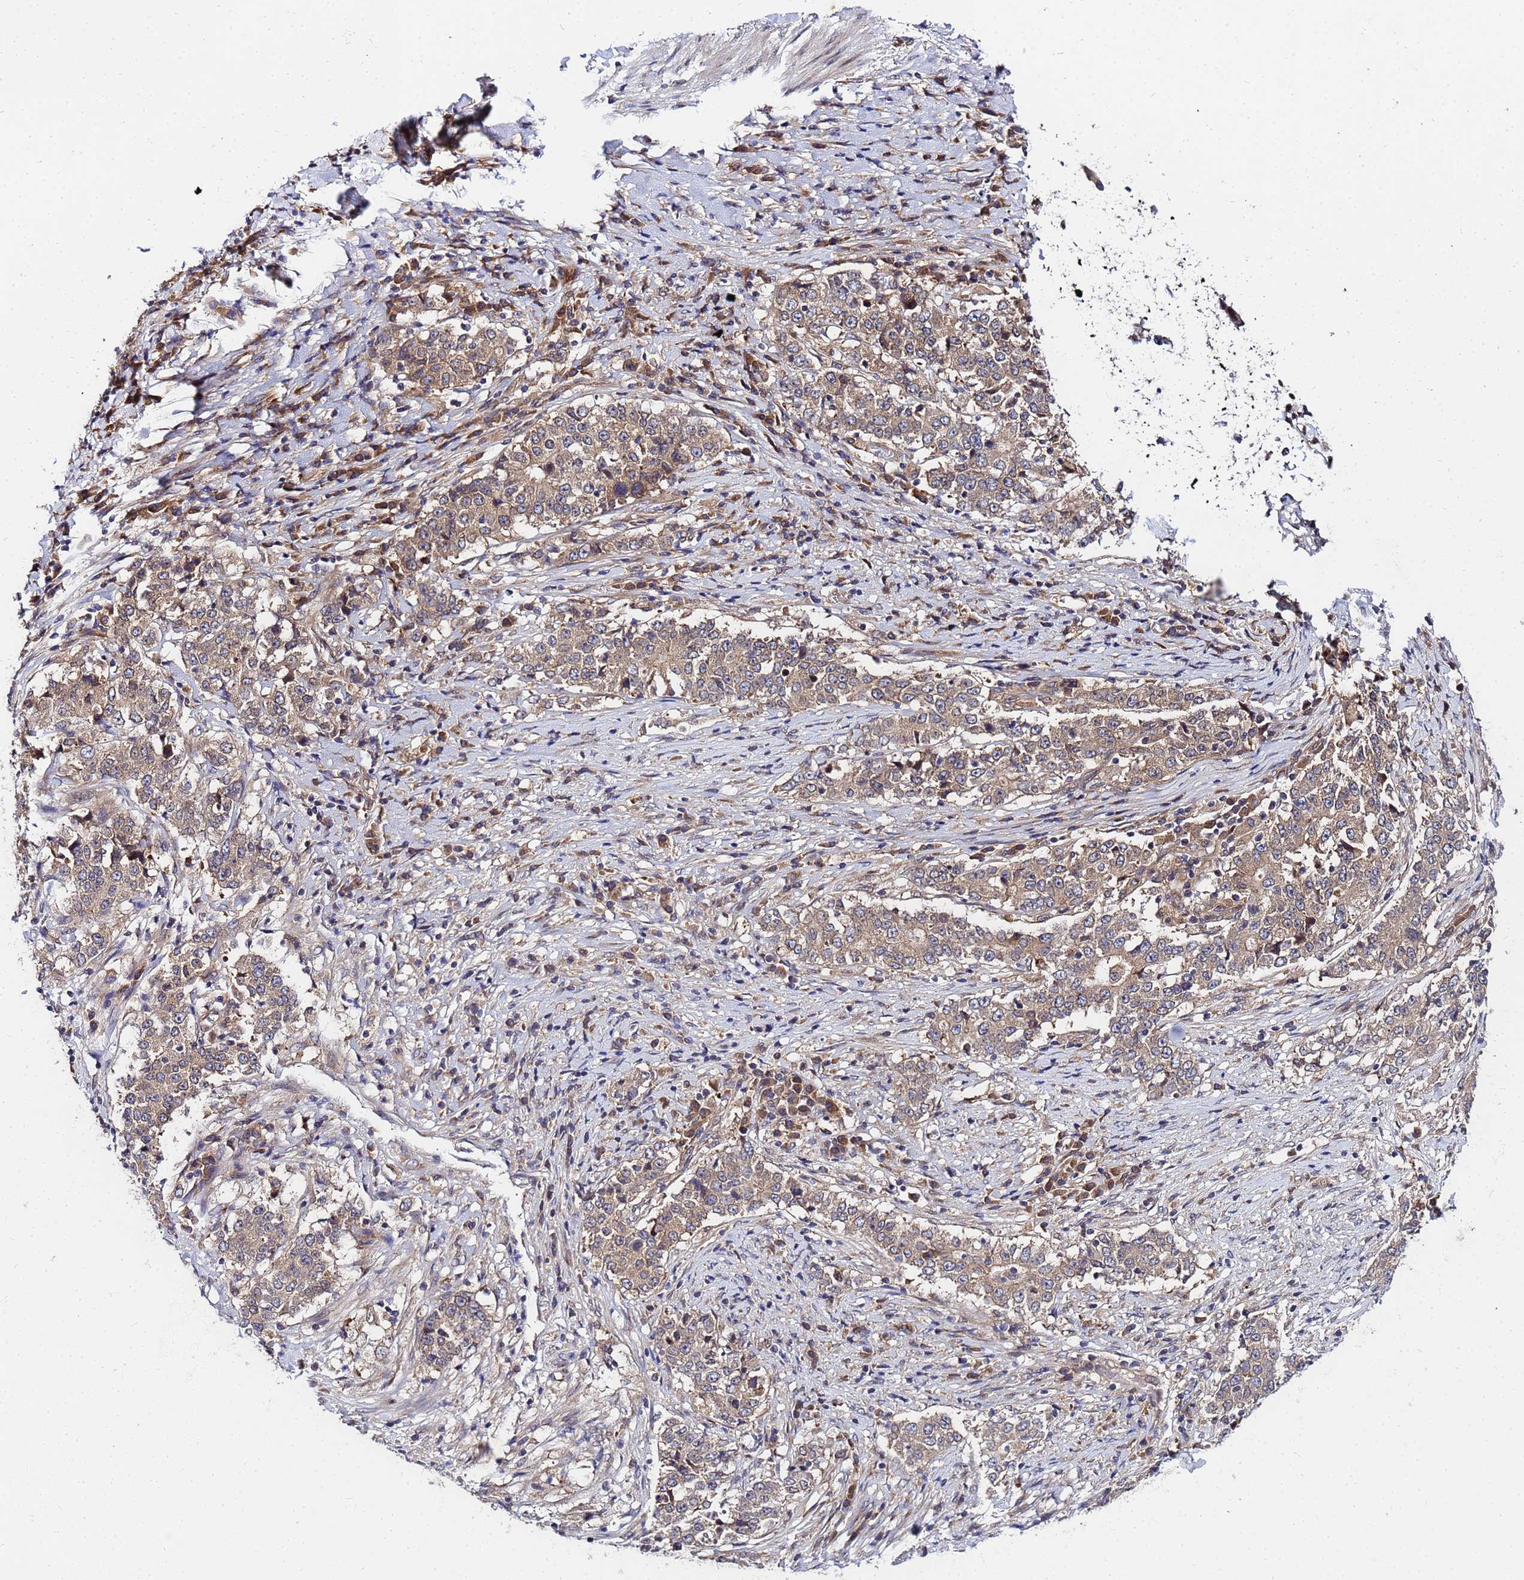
{"staining": {"intensity": "weak", "quantity": "25%-75%", "location": "cytoplasmic/membranous"}, "tissue": "stomach cancer", "cell_type": "Tumor cells", "image_type": "cancer", "snomed": [{"axis": "morphology", "description": "Adenocarcinoma, NOS"}, {"axis": "topography", "description": "Stomach"}], "caption": "The immunohistochemical stain shows weak cytoplasmic/membranous positivity in tumor cells of stomach adenocarcinoma tissue. The staining was performed using DAB, with brown indicating positive protein expression. Nuclei are stained blue with hematoxylin.", "gene": "UNC93B1", "patient": {"sex": "male", "age": 59}}